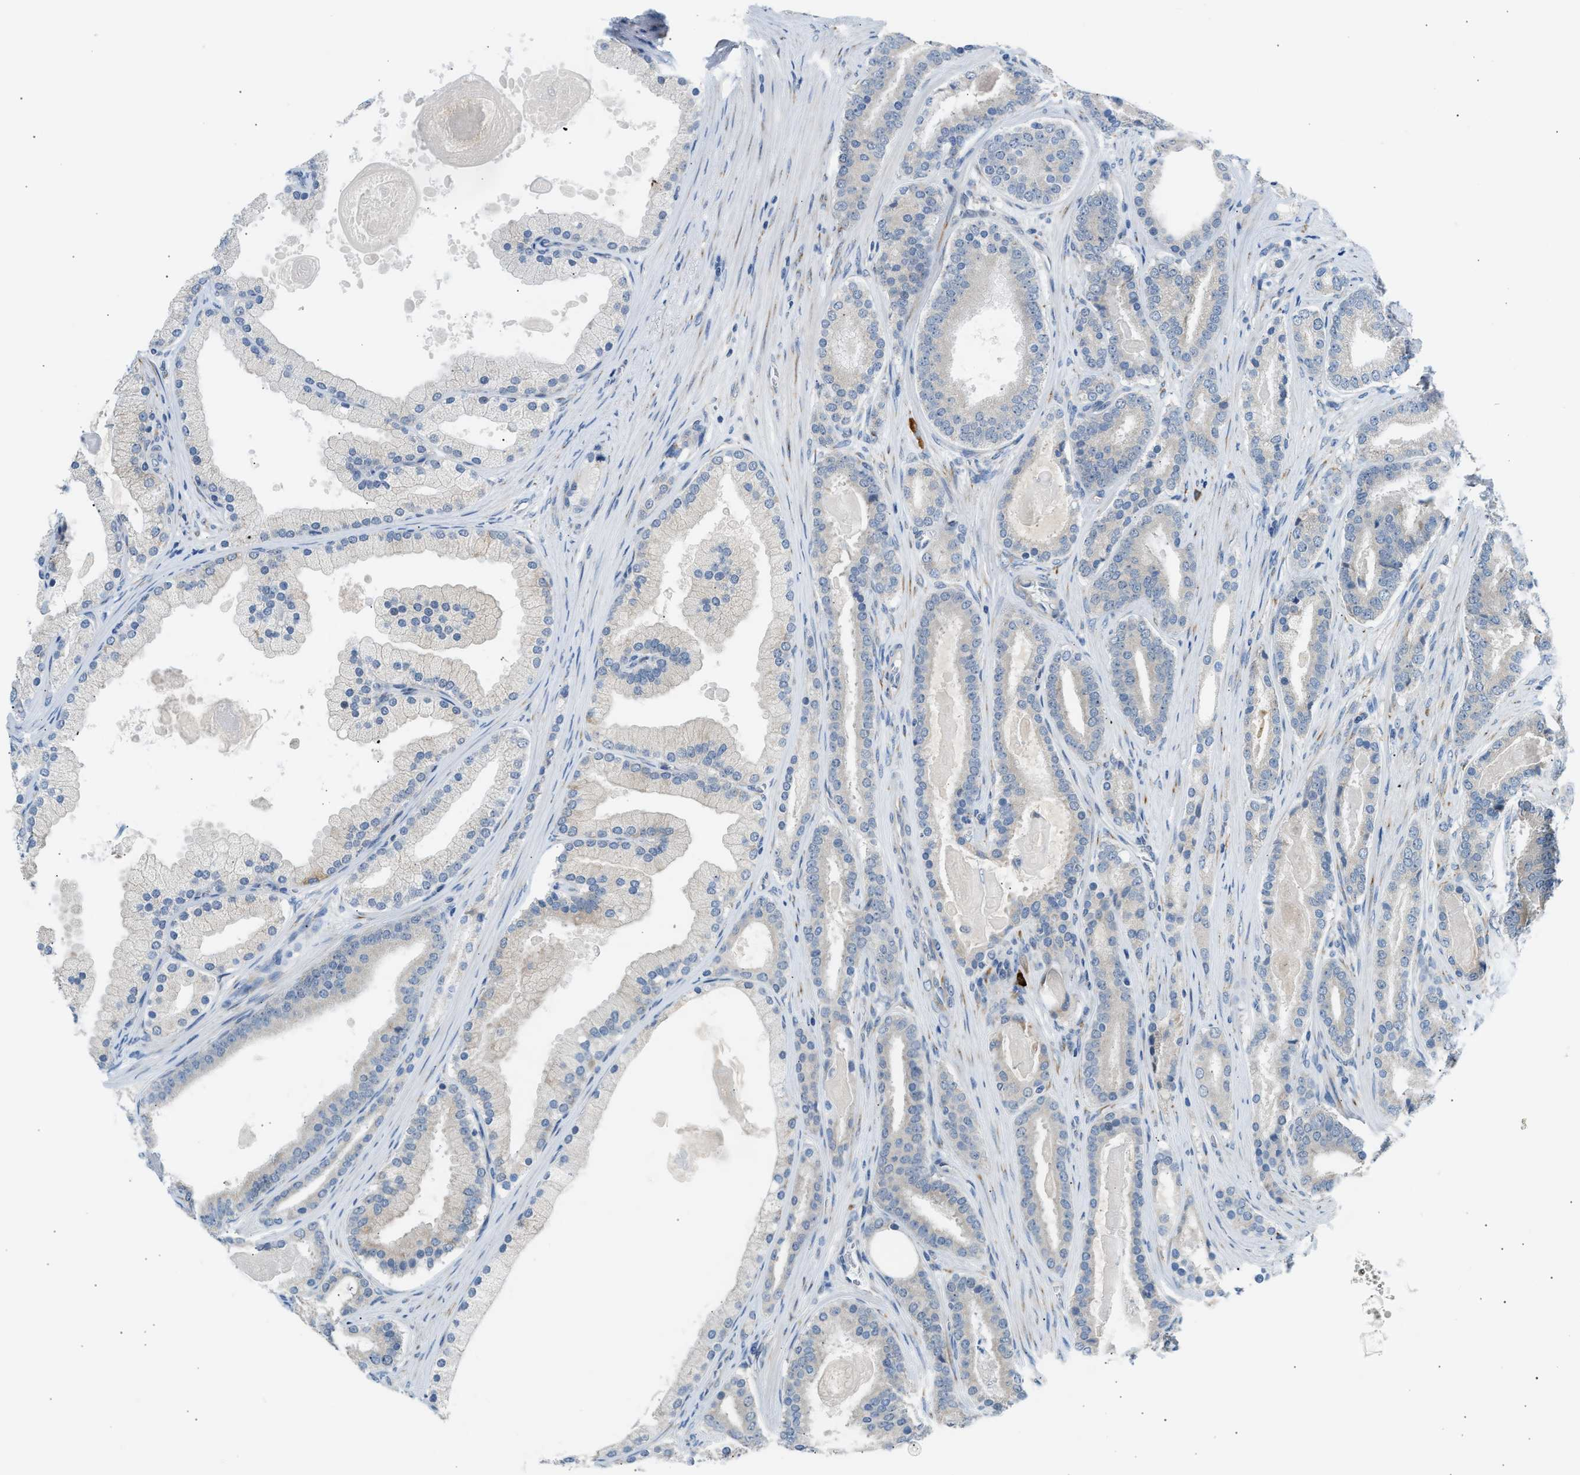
{"staining": {"intensity": "negative", "quantity": "none", "location": "none"}, "tissue": "prostate cancer", "cell_type": "Tumor cells", "image_type": "cancer", "snomed": [{"axis": "morphology", "description": "Adenocarcinoma, High grade"}, {"axis": "topography", "description": "Prostate"}], "caption": "Image shows no significant protein positivity in tumor cells of prostate adenocarcinoma (high-grade). (DAB immunohistochemistry (IHC), high magnification).", "gene": "KCNC2", "patient": {"sex": "male", "age": 60}}